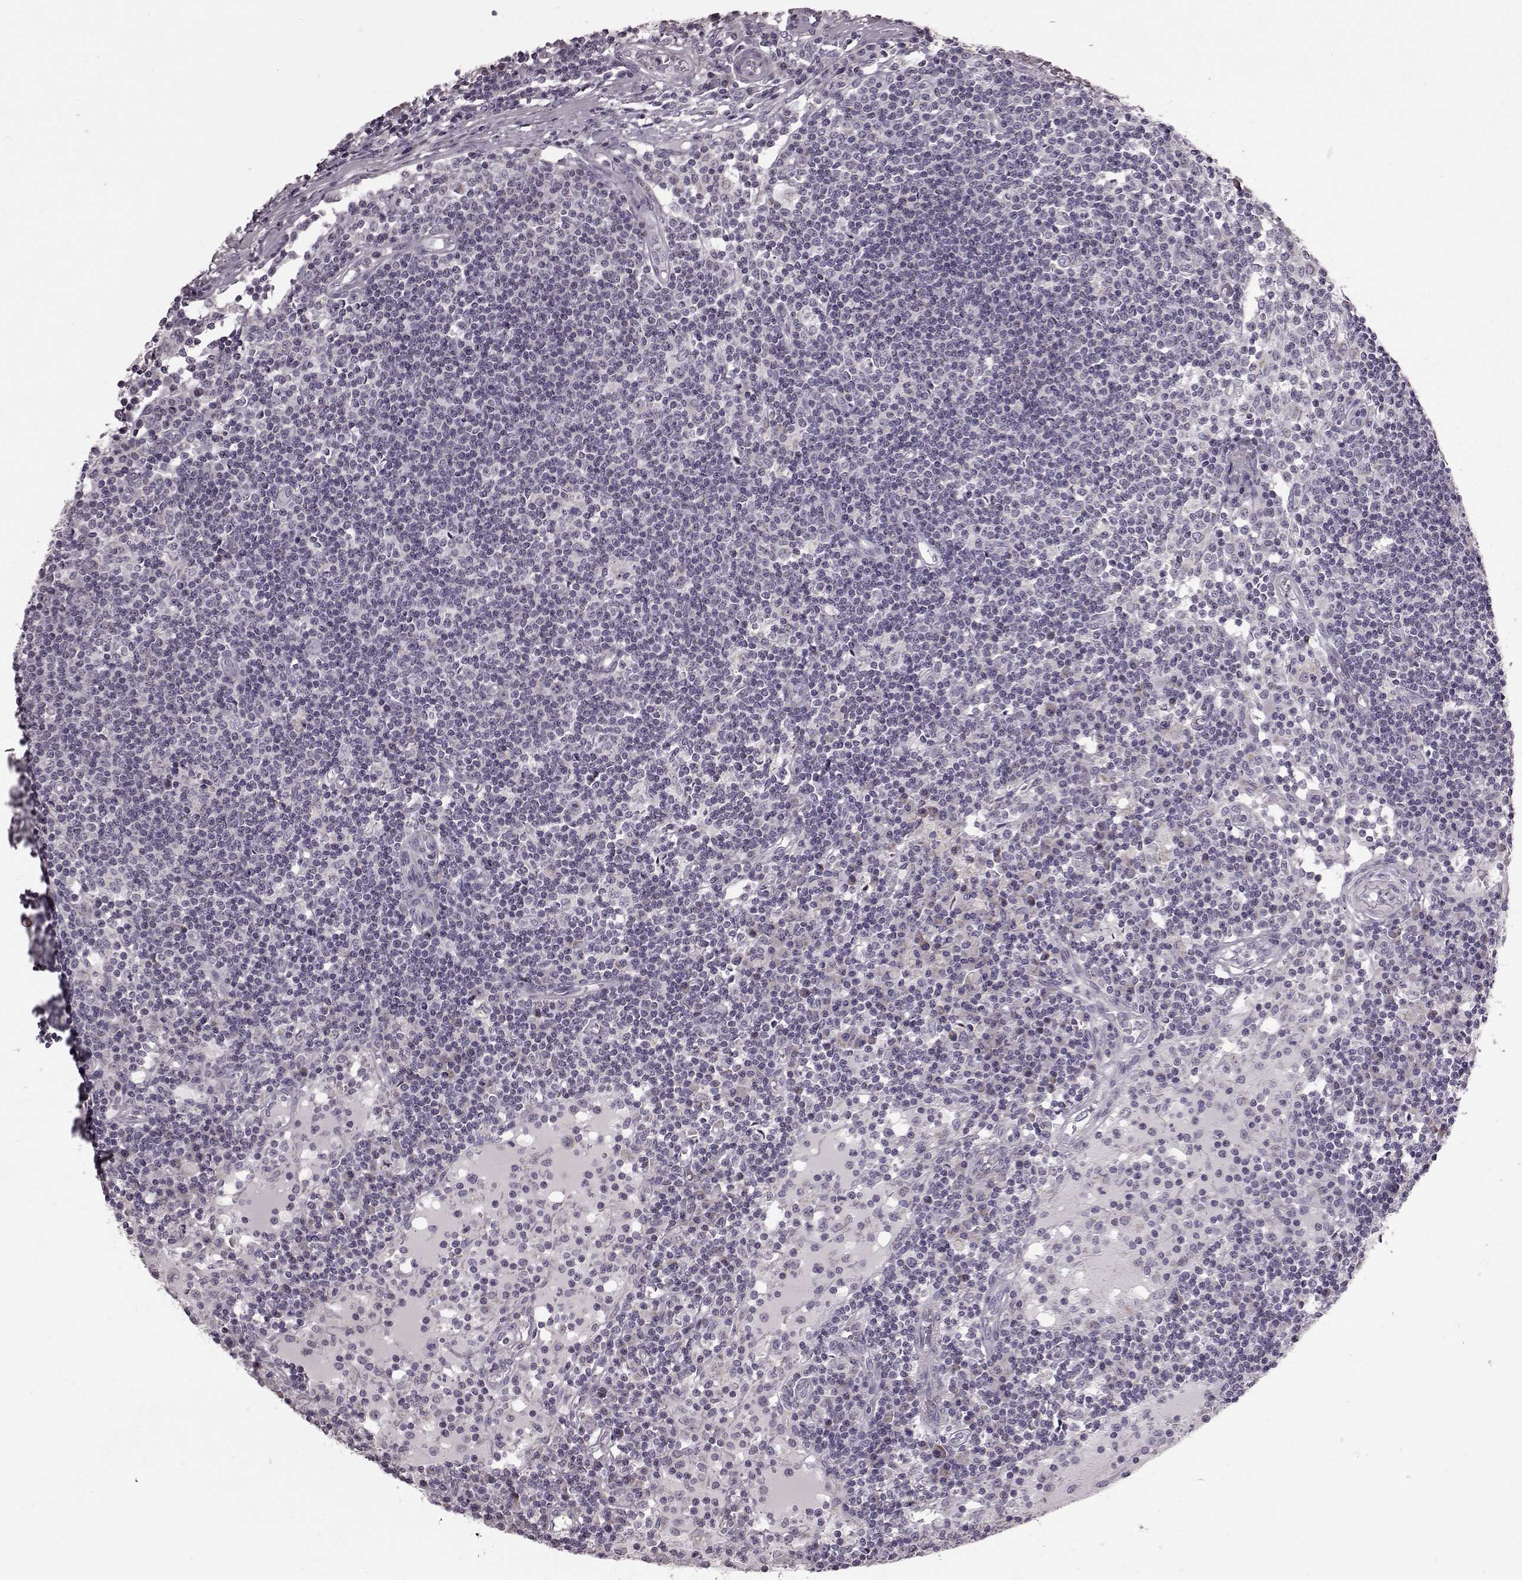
{"staining": {"intensity": "negative", "quantity": "none", "location": "none"}, "tissue": "lymph node", "cell_type": "Germinal center cells", "image_type": "normal", "snomed": [{"axis": "morphology", "description": "Normal tissue, NOS"}, {"axis": "topography", "description": "Lymph node"}], "caption": "Immunohistochemistry histopathology image of benign lymph node stained for a protein (brown), which exhibits no expression in germinal center cells. Nuclei are stained in blue.", "gene": "ATP5MF", "patient": {"sex": "female", "age": 72}}